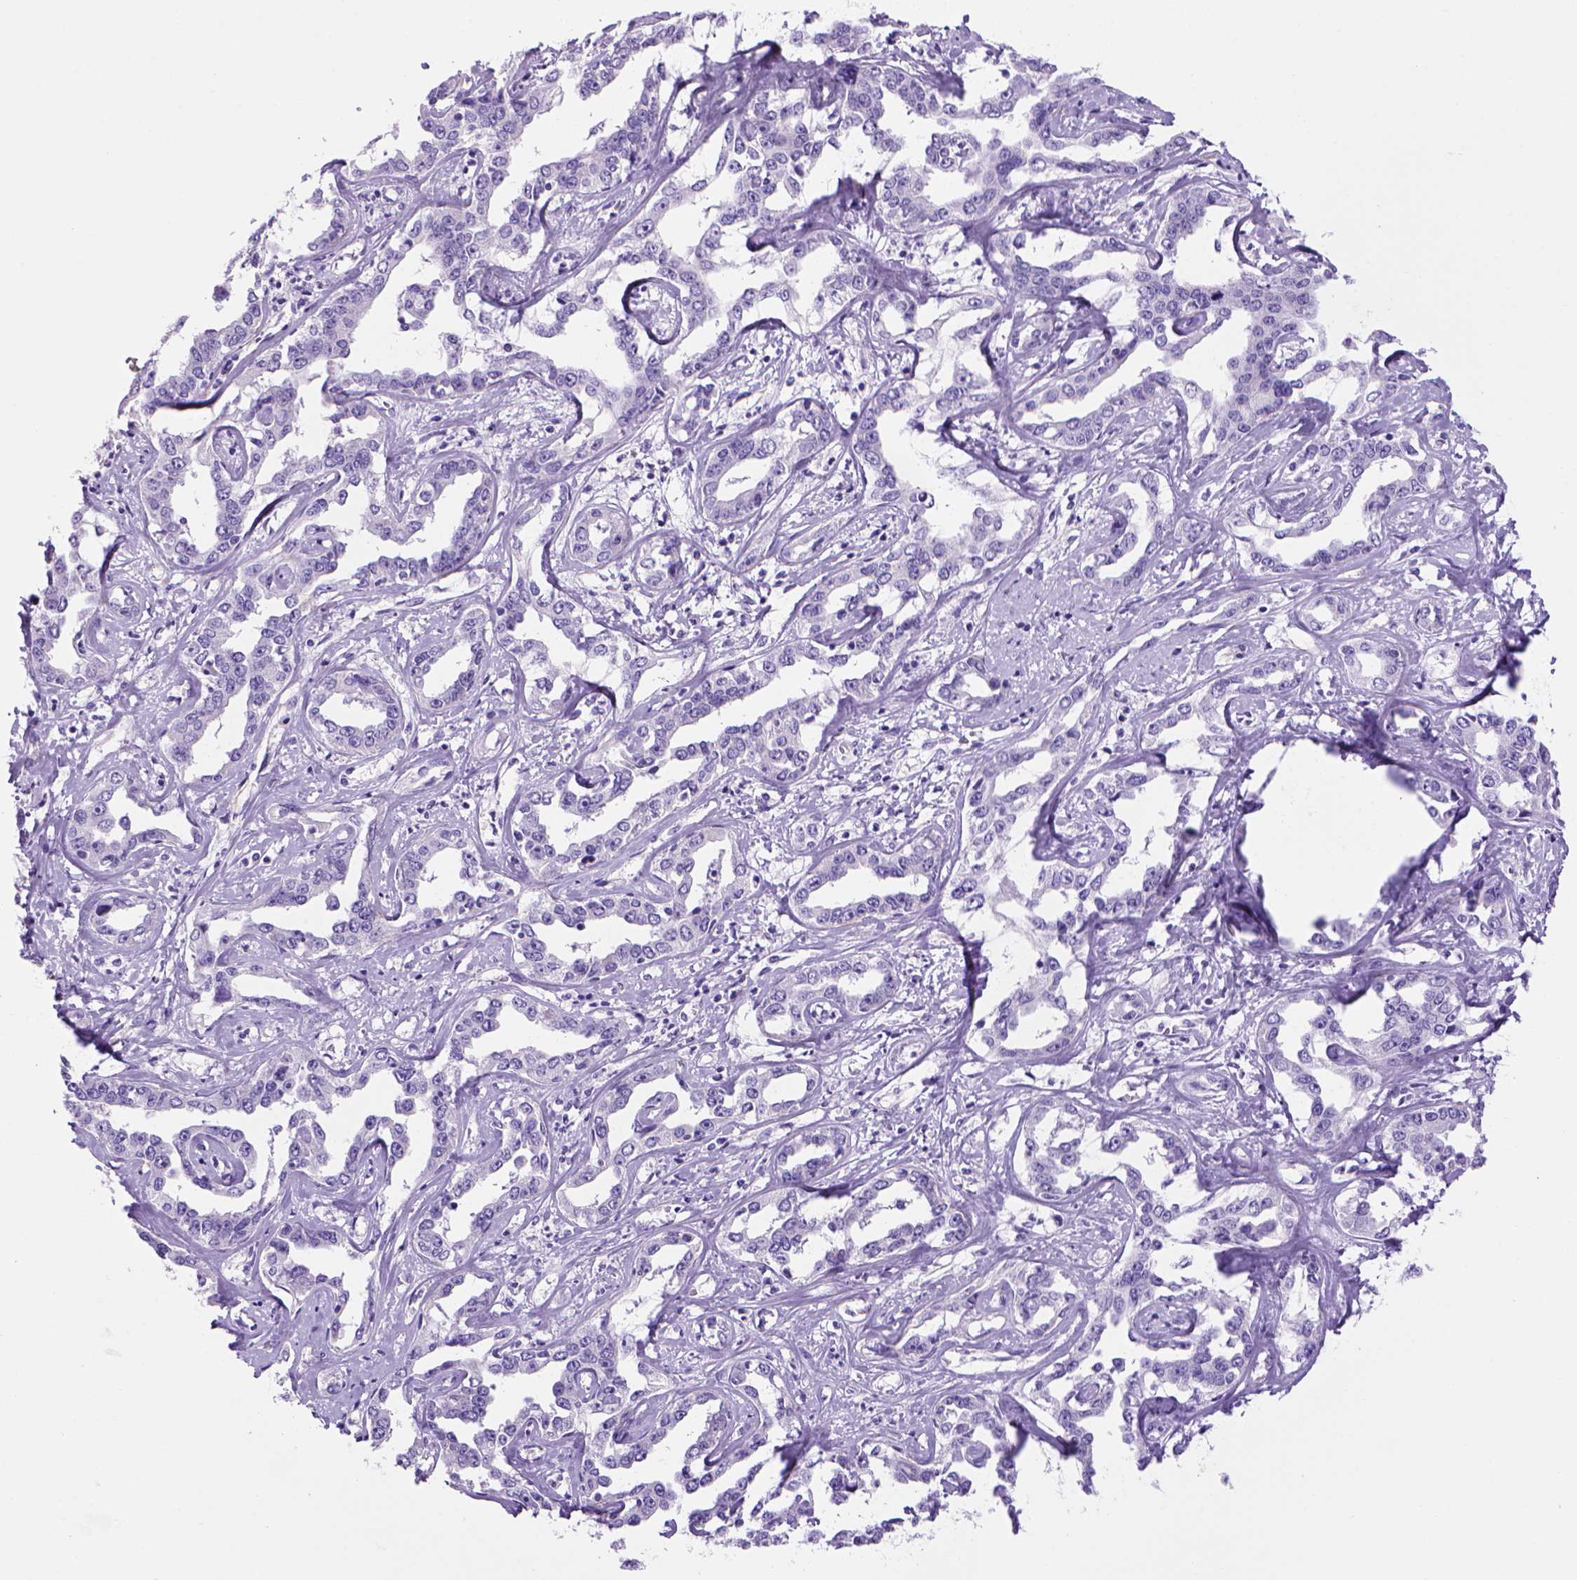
{"staining": {"intensity": "negative", "quantity": "none", "location": "none"}, "tissue": "liver cancer", "cell_type": "Tumor cells", "image_type": "cancer", "snomed": [{"axis": "morphology", "description": "Cholangiocarcinoma"}, {"axis": "topography", "description": "Liver"}], "caption": "Photomicrograph shows no significant protein positivity in tumor cells of liver cancer.", "gene": "ARHGEF33", "patient": {"sex": "male", "age": 59}}